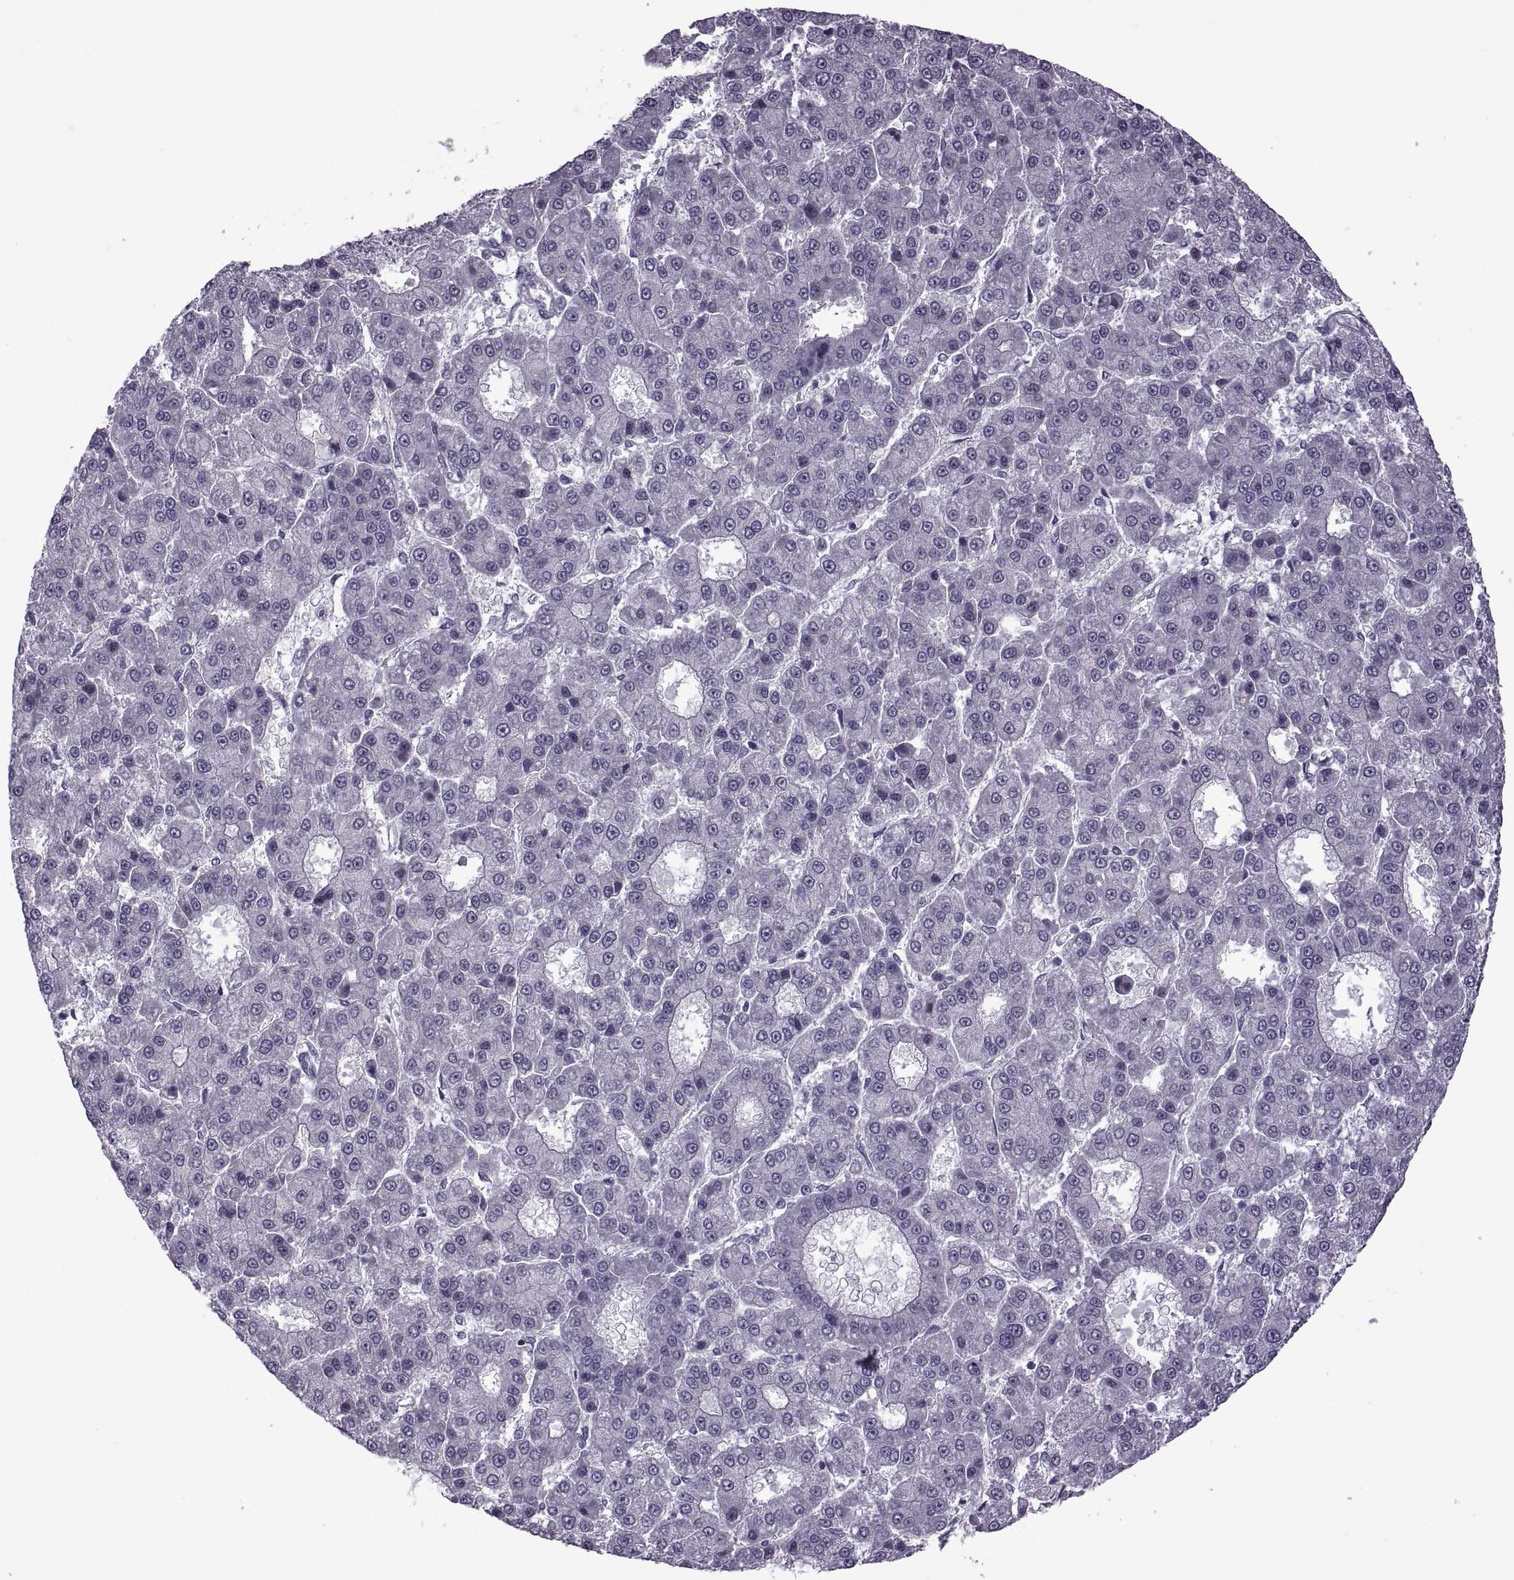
{"staining": {"intensity": "negative", "quantity": "none", "location": "none"}, "tissue": "liver cancer", "cell_type": "Tumor cells", "image_type": "cancer", "snomed": [{"axis": "morphology", "description": "Carcinoma, Hepatocellular, NOS"}, {"axis": "topography", "description": "Liver"}], "caption": "Immunohistochemistry micrograph of human liver hepatocellular carcinoma stained for a protein (brown), which exhibits no positivity in tumor cells. (Brightfield microscopy of DAB immunohistochemistry at high magnification).", "gene": "RIPK4", "patient": {"sex": "male", "age": 70}}